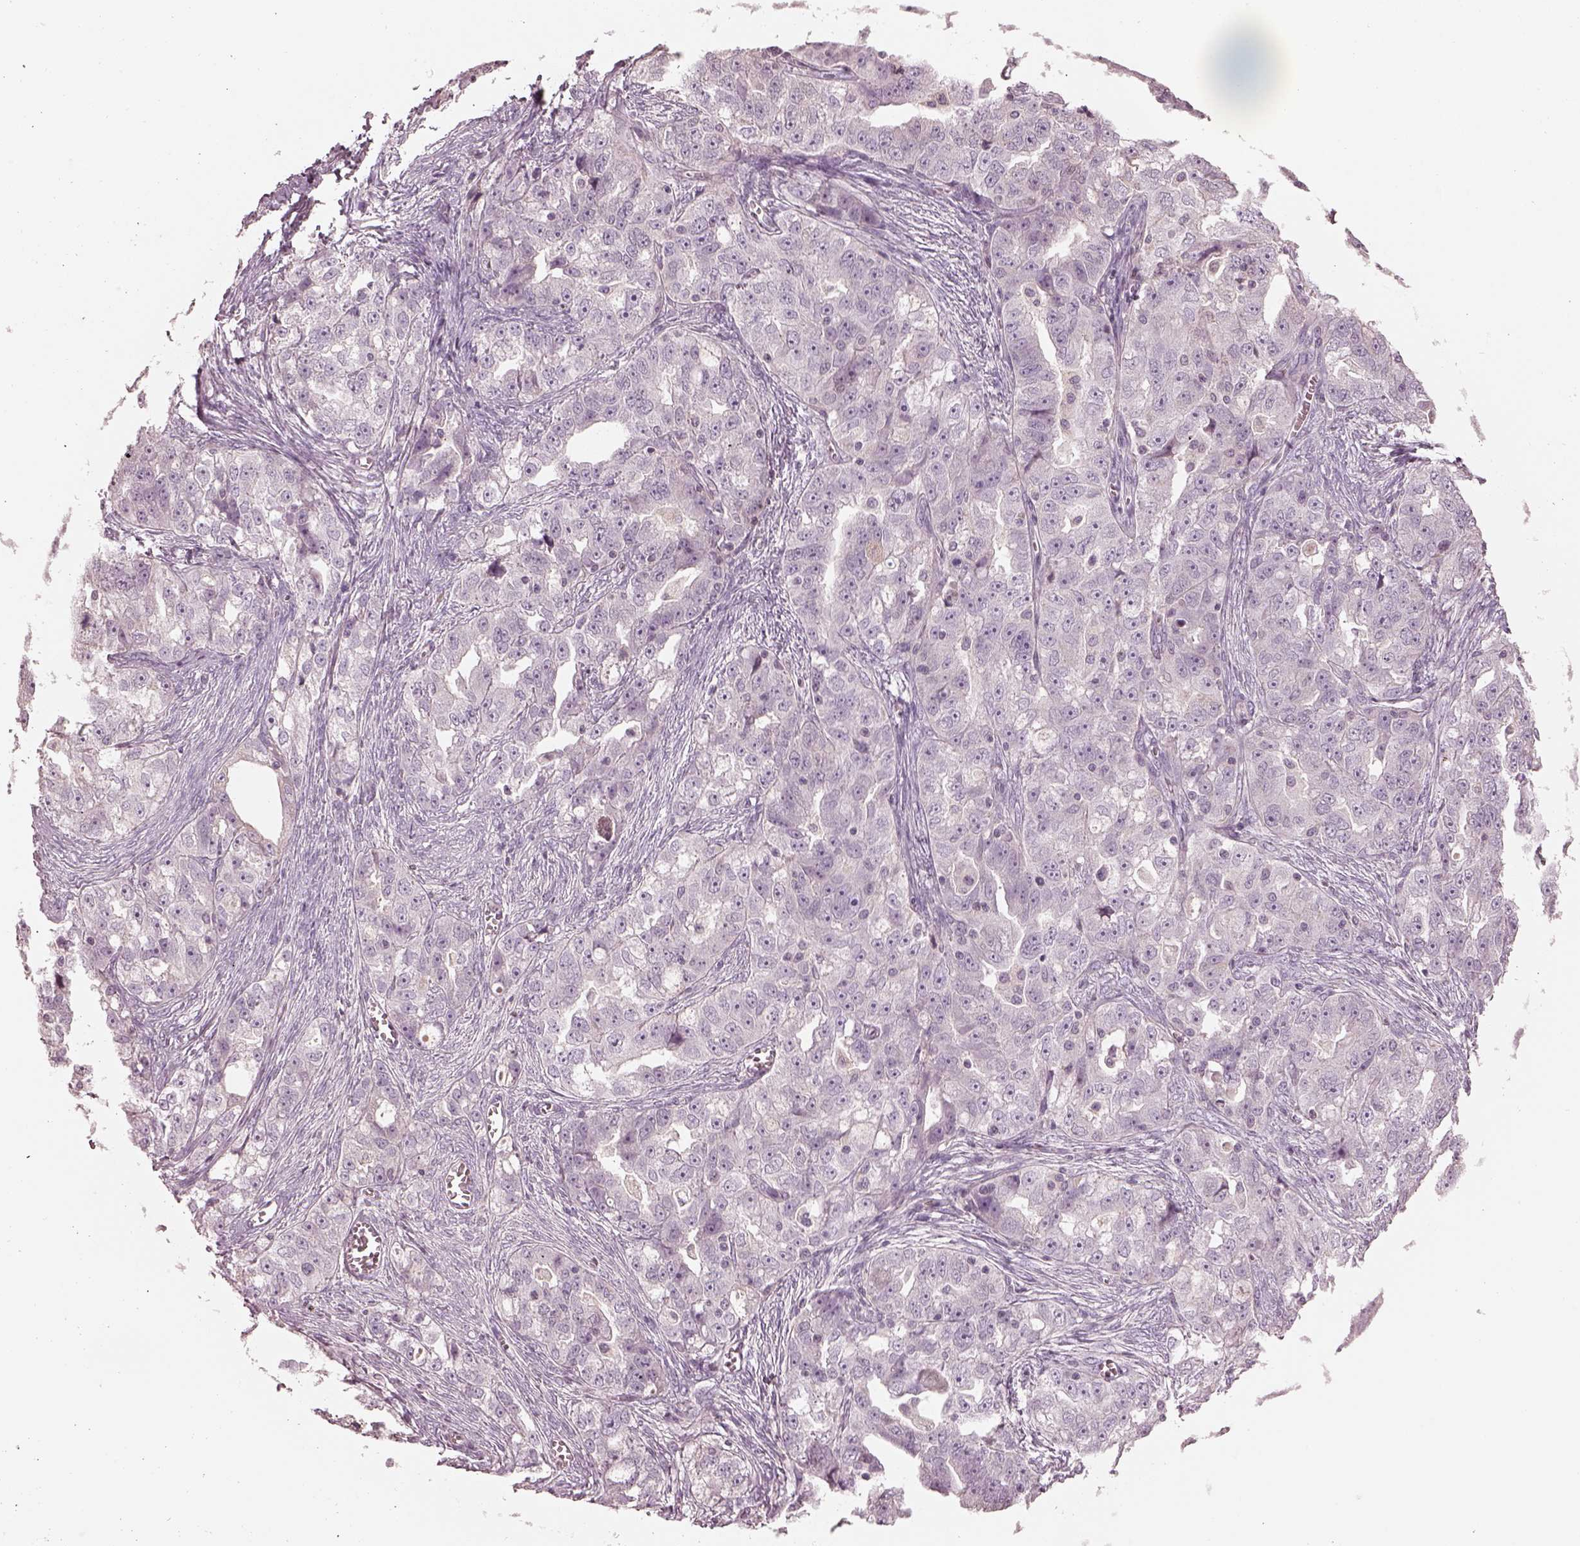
{"staining": {"intensity": "negative", "quantity": "none", "location": "none"}, "tissue": "ovarian cancer", "cell_type": "Tumor cells", "image_type": "cancer", "snomed": [{"axis": "morphology", "description": "Cystadenocarcinoma, serous, NOS"}, {"axis": "topography", "description": "Ovary"}], "caption": "Human serous cystadenocarcinoma (ovarian) stained for a protein using immunohistochemistry displays no positivity in tumor cells.", "gene": "TLX3", "patient": {"sex": "female", "age": 51}}